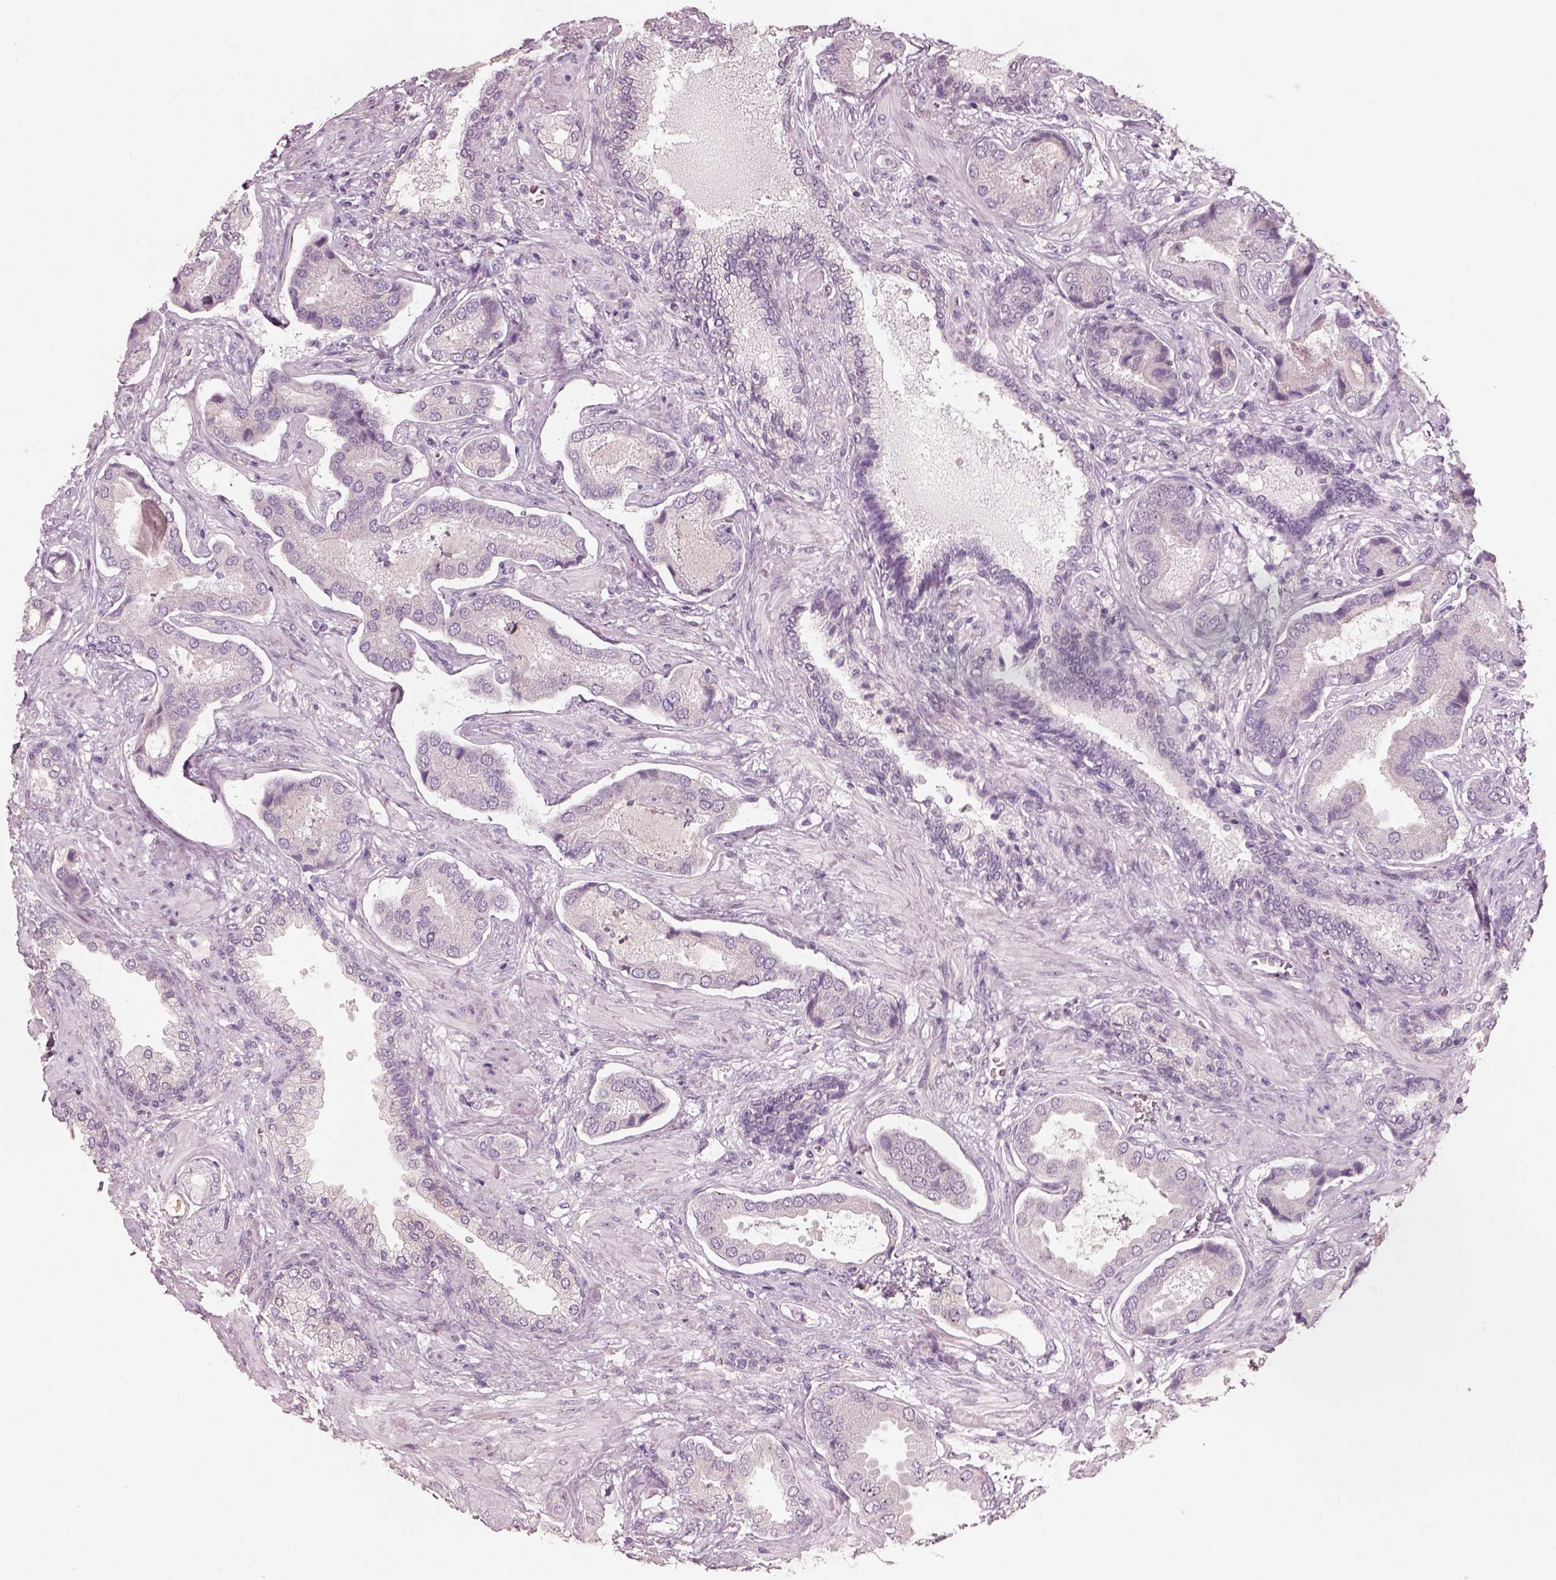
{"staining": {"intensity": "negative", "quantity": "none", "location": "none"}, "tissue": "prostate cancer", "cell_type": "Tumor cells", "image_type": "cancer", "snomed": [{"axis": "morphology", "description": "Adenocarcinoma, NOS"}, {"axis": "topography", "description": "Prostate"}], "caption": "Prostate adenocarcinoma was stained to show a protein in brown. There is no significant positivity in tumor cells. (Stains: DAB (3,3'-diaminobenzidine) immunohistochemistry (IHC) with hematoxylin counter stain, Microscopy: brightfield microscopy at high magnification).", "gene": "CDS1", "patient": {"sex": "male", "age": 64}}